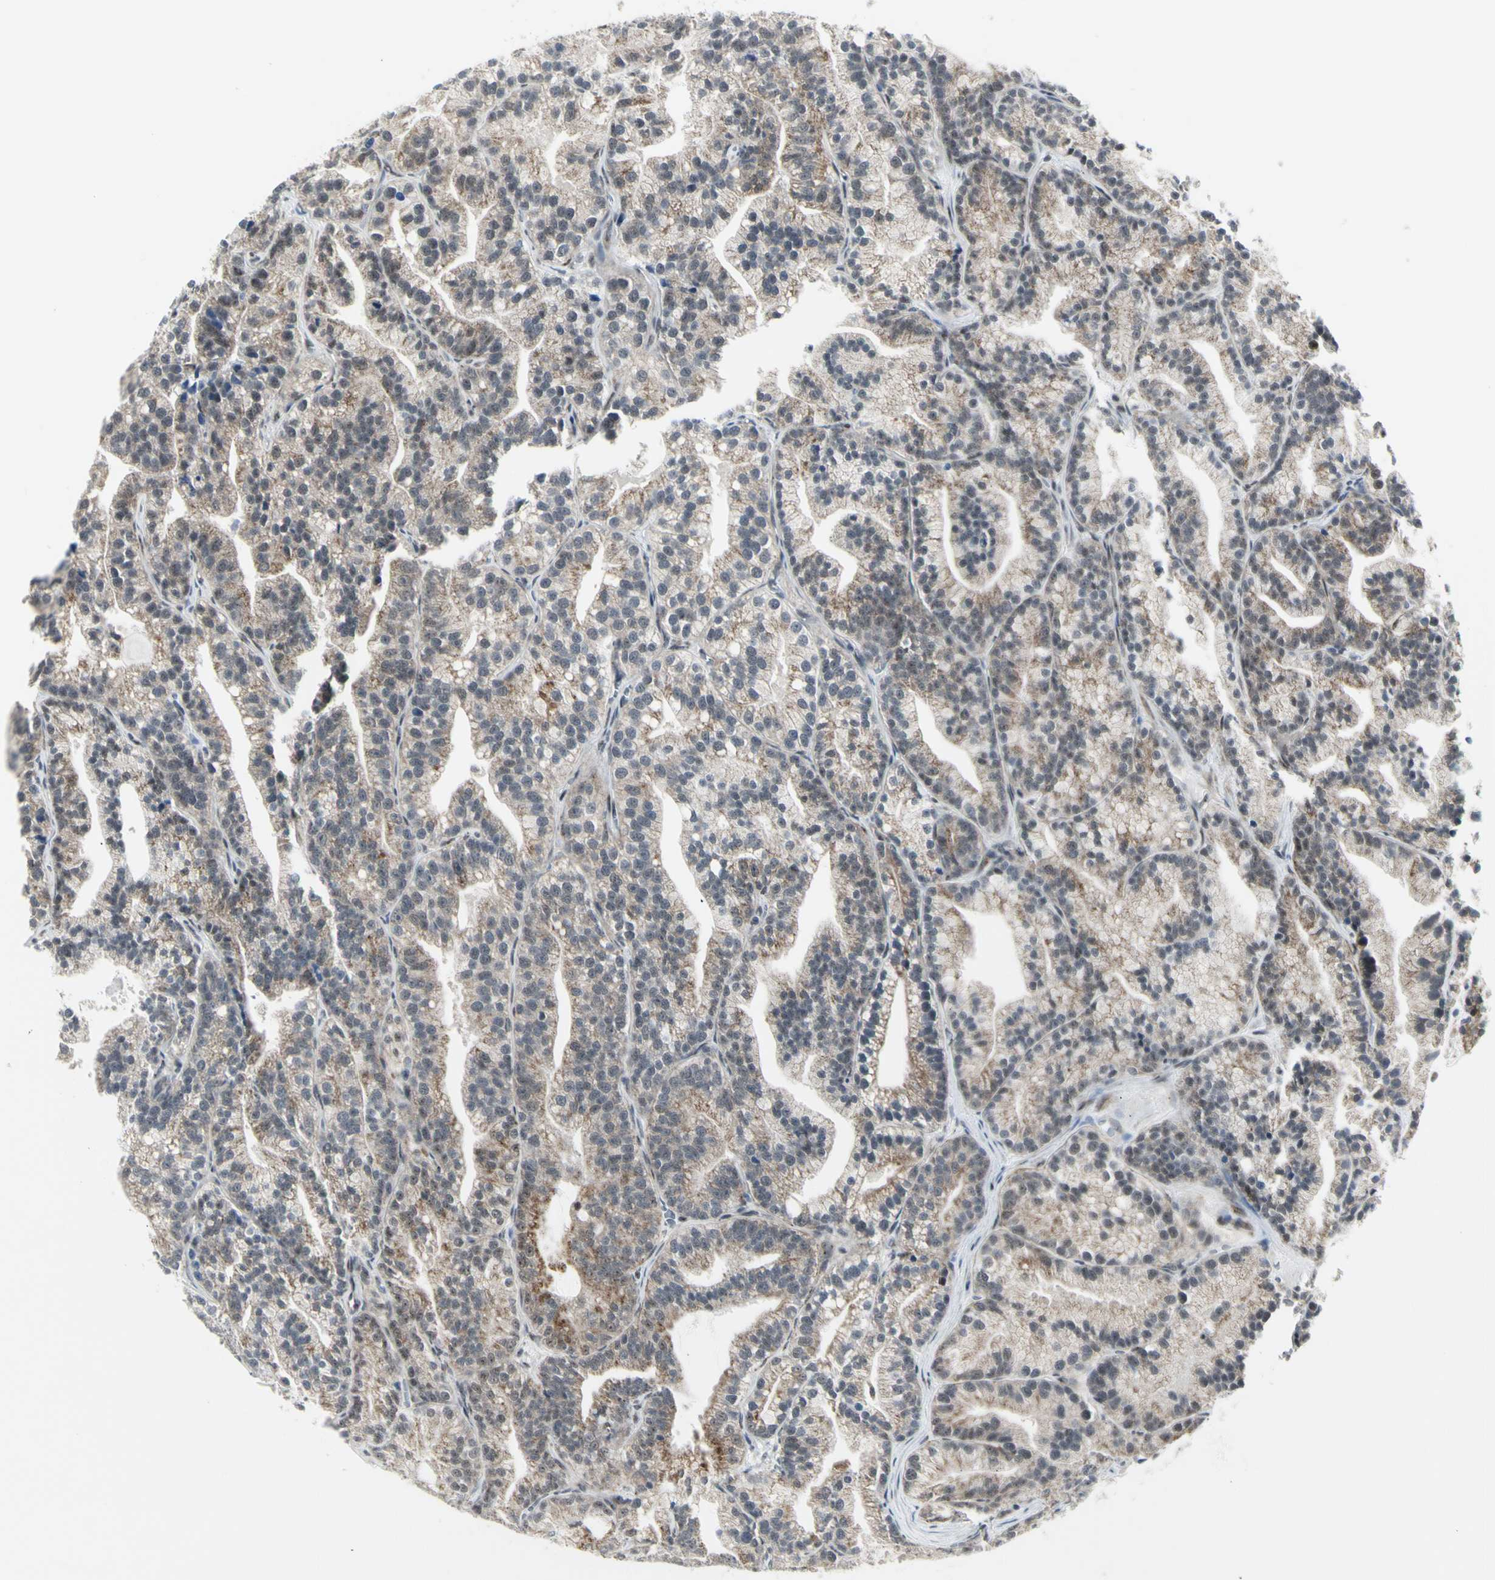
{"staining": {"intensity": "strong", "quantity": "<25%", "location": "cytoplasmic/membranous,nuclear"}, "tissue": "prostate cancer", "cell_type": "Tumor cells", "image_type": "cancer", "snomed": [{"axis": "morphology", "description": "Adenocarcinoma, Low grade"}, {"axis": "topography", "description": "Prostate"}], "caption": "This is an image of immunohistochemistry (IHC) staining of prostate low-grade adenocarcinoma, which shows strong positivity in the cytoplasmic/membranous and nuclear of tumor cells.", "gene": "DHRS7B", "patient": {"sex": "male", "age": 89}}